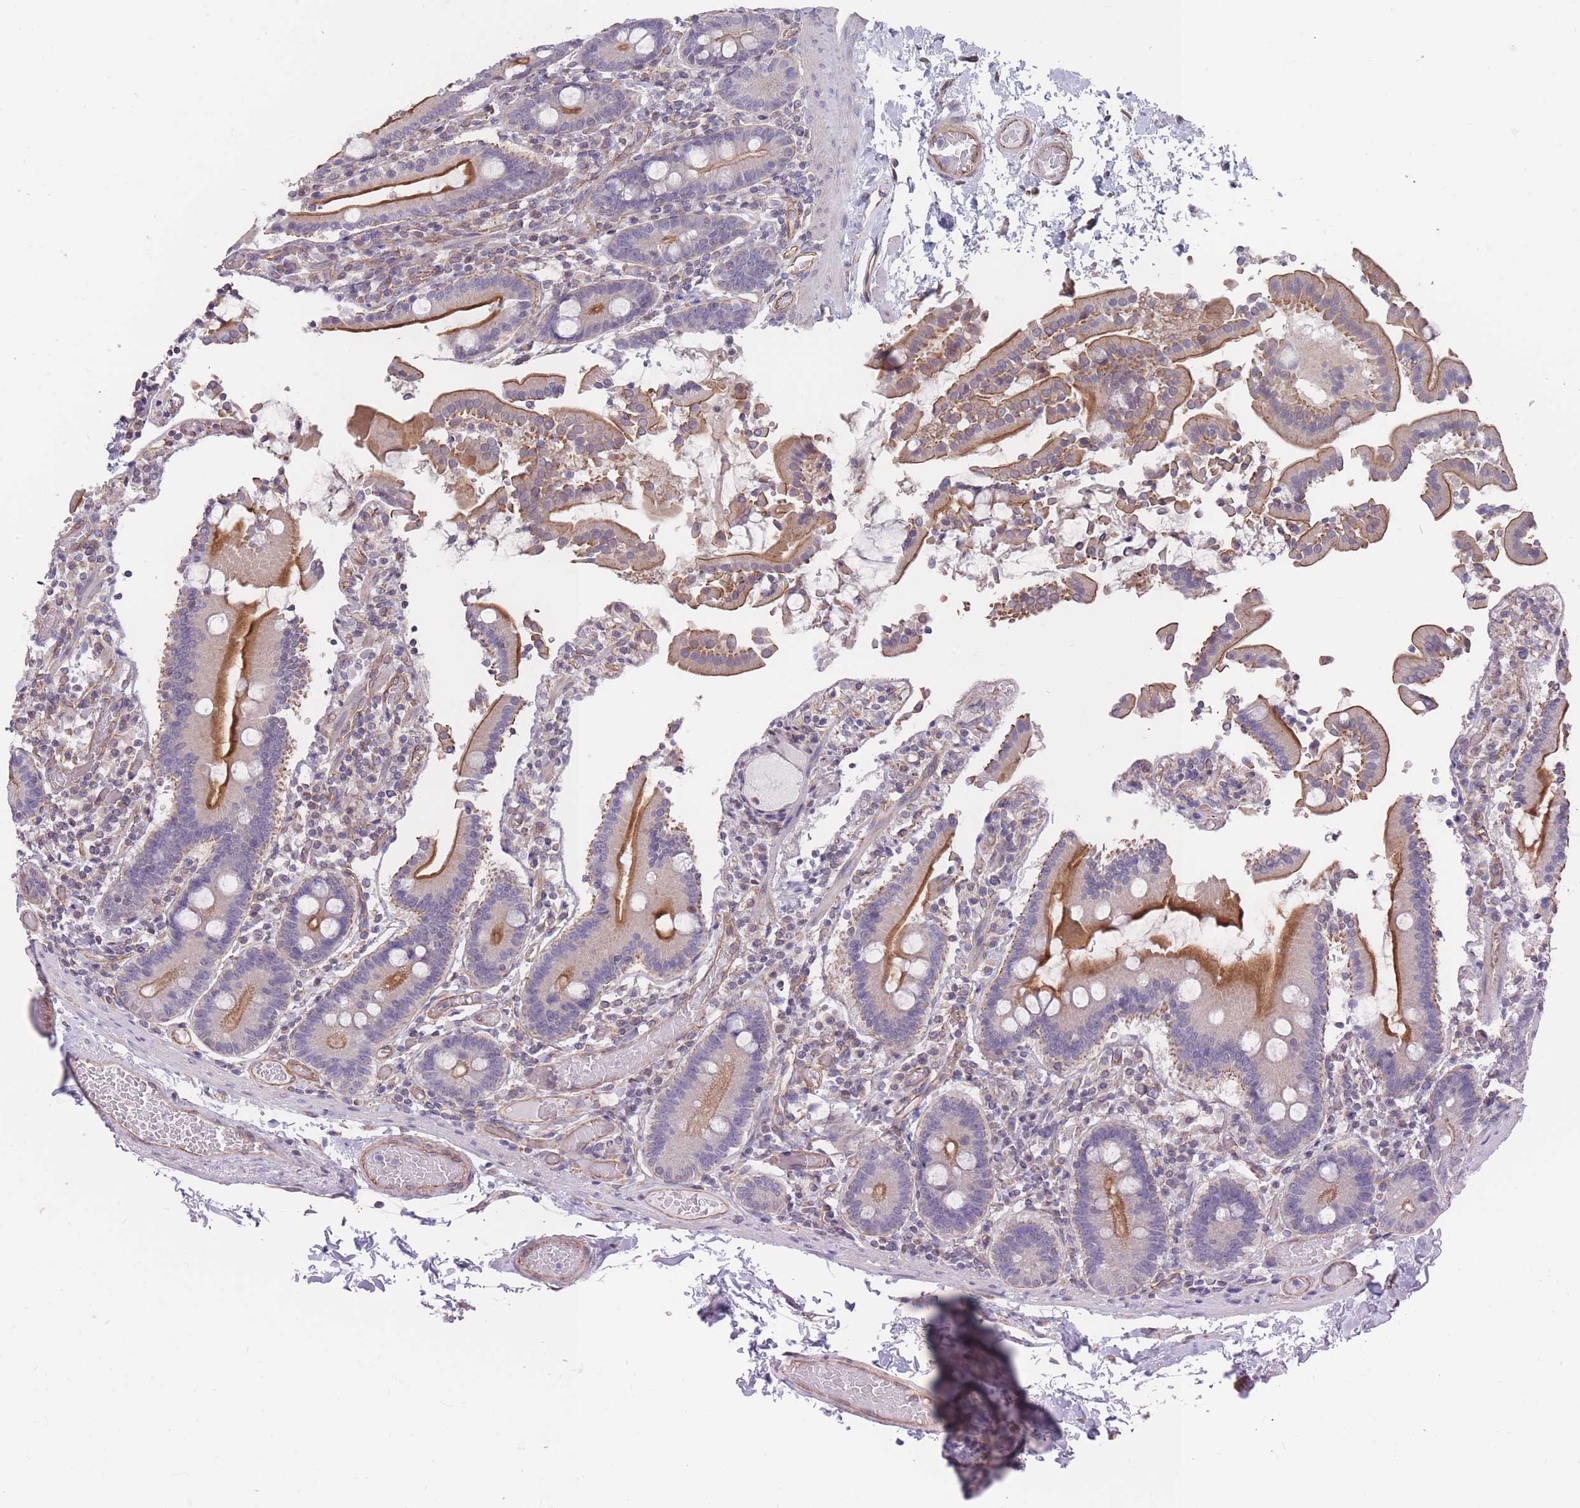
{"staining": {"intensity": "strong", "quantity": "25%-75%", "location": "cytoplasmic/membranous"}, "tissue": "duodenum", "cell_type": "Glandular cells", "image_type": "normal", "snomed": [{"axis": "morphology", "description": "Normal tissue, NOS"}, {"axis": "topography", "description": "Duodenum"}], "caption": "A brown stain shows strong cytoplasmic/membranous staining of a protein in glandular cells of unremarkable duodenum.", "gene": "SLC1A6", "patient": {"sex": "male", "age": 55}}